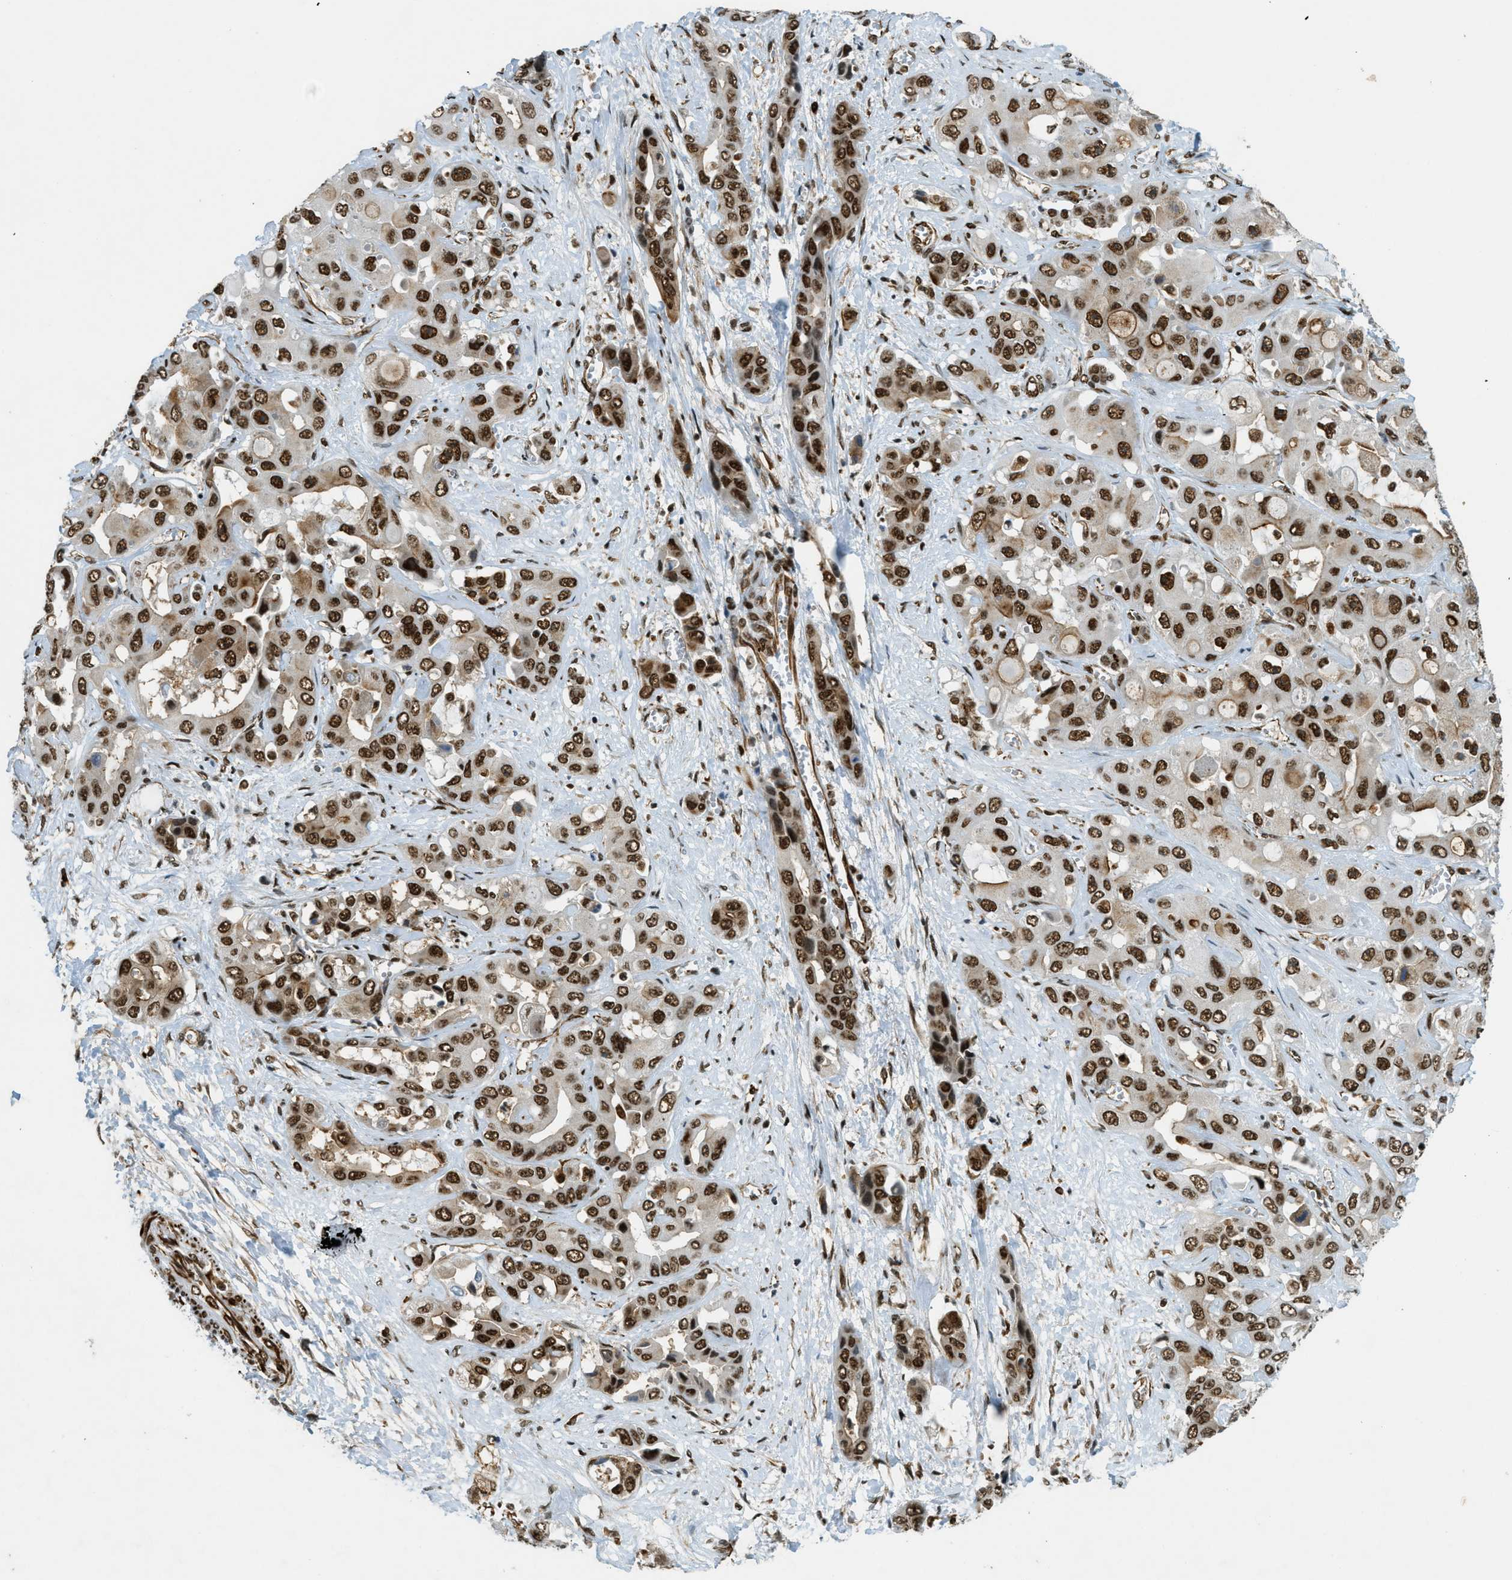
{"staining": {"intensity": "strong", "quantity": ">75%", "location": "nuclear"}, "tissue": "liver cancer", "cell_type": "Tumor cells", "image_type": "cancer", "snomed": [{"axis": "morphology", "description": "Cholangiocarcinoma"}, {"axis": "topography", "description": "Liver"}], "caption": "Strong nuclear positivity for a protein is present in approximately >75% of tumor cells of liver cancer (cholangiocarcinoma) using immunohistochemistry (IHC).", "gene": "ZFR", "patient": {"sex": "female", "age": 52}}